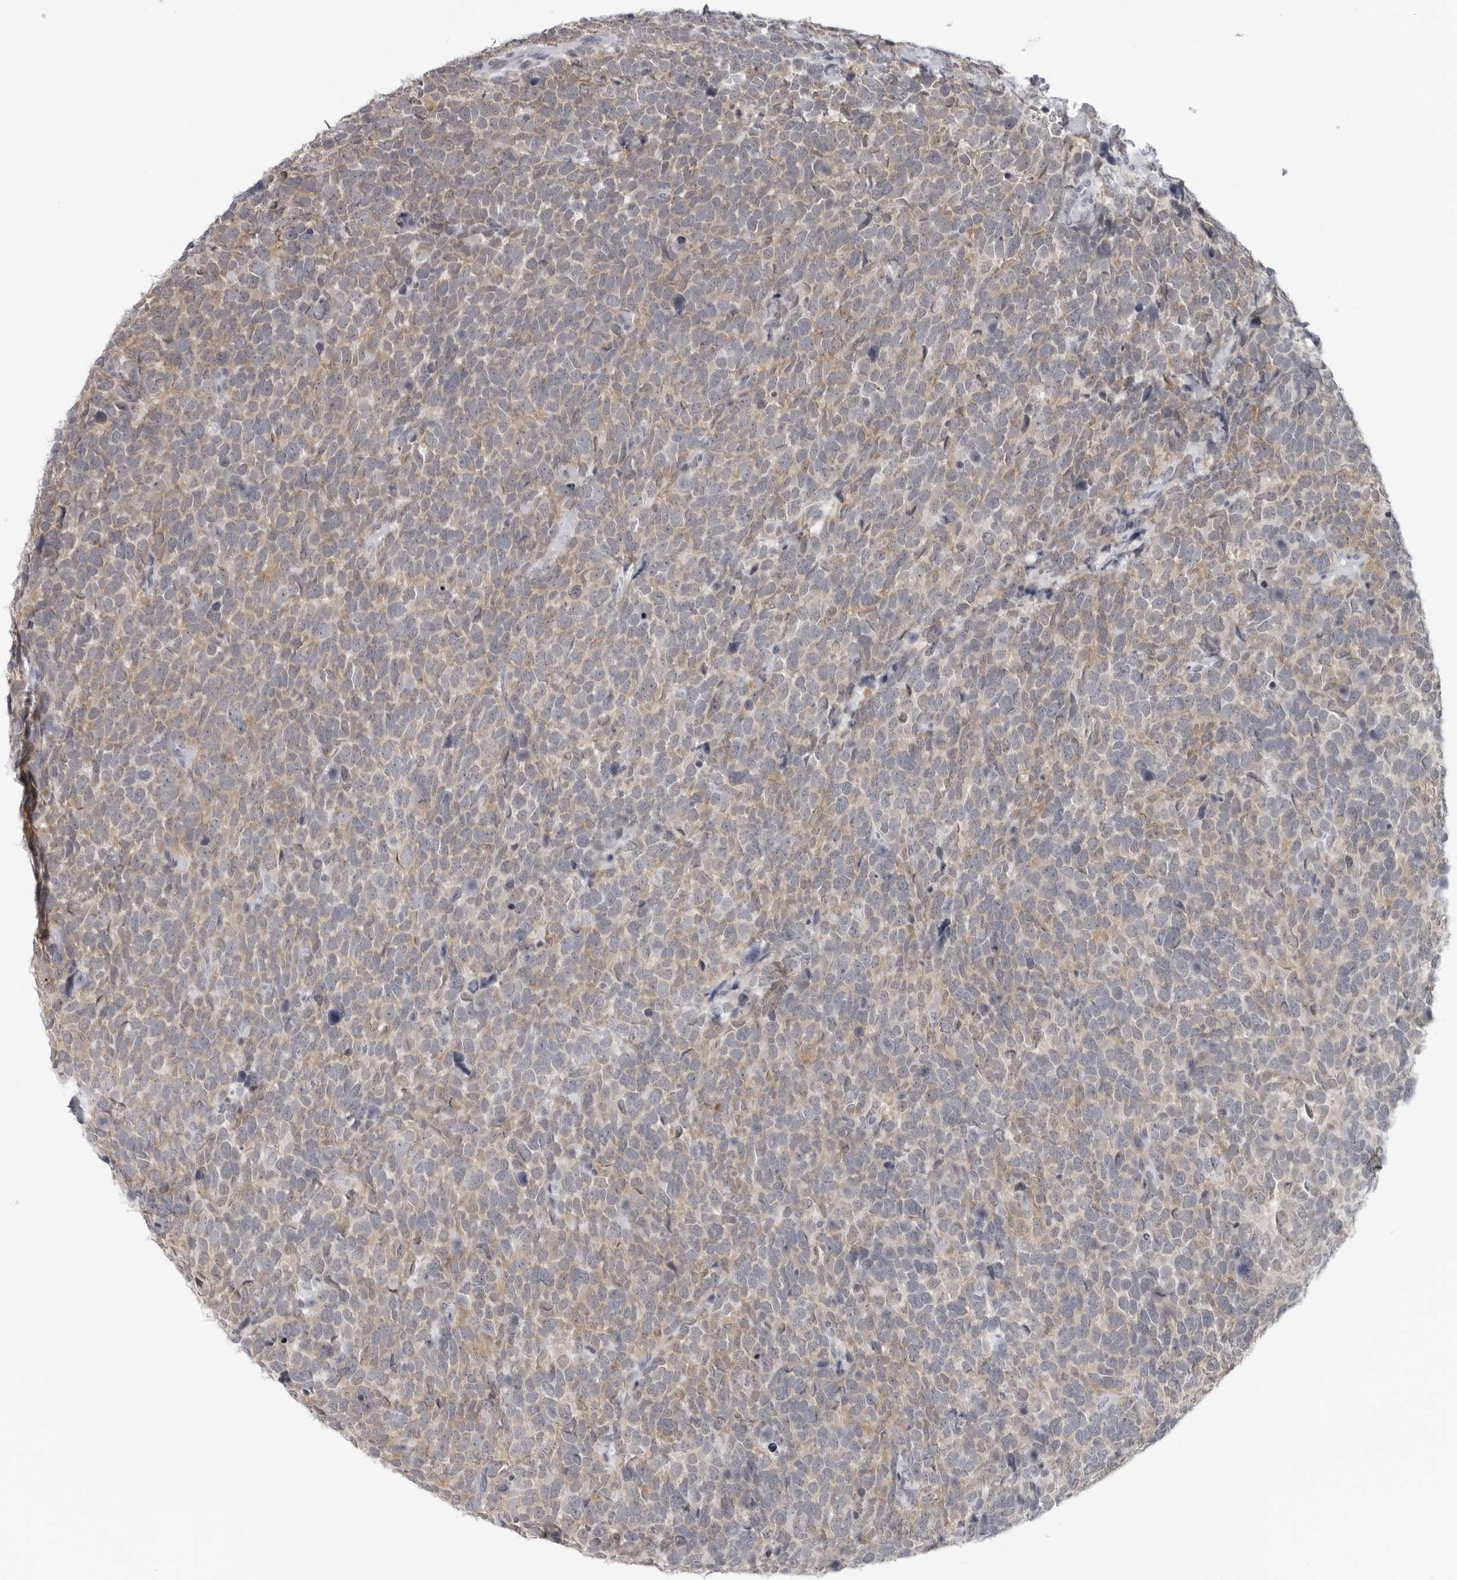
{"staining": {"intensity": "weak", "quantity": "25%-75%", "location": "cytoplasmic/membranous"}, "tissue": "urothelial cancer", "cell_type": "Tumor cells", "image_type": "cancer", "snomed": [{"axis": "morphology", "description": "Urothelial carcinoma, High grade"}, {"axis": "topography", "description": "Urinary bladder"}], "caption": "Weak cytoplasmic/membranous positivity for a protein is seen in about 25%-75% of tumor cells of urothelial carcinoma (high-grade) using immunohistochemistry.", "gene": "EPB41", "patient": {"sex": "female", "age": 82}}